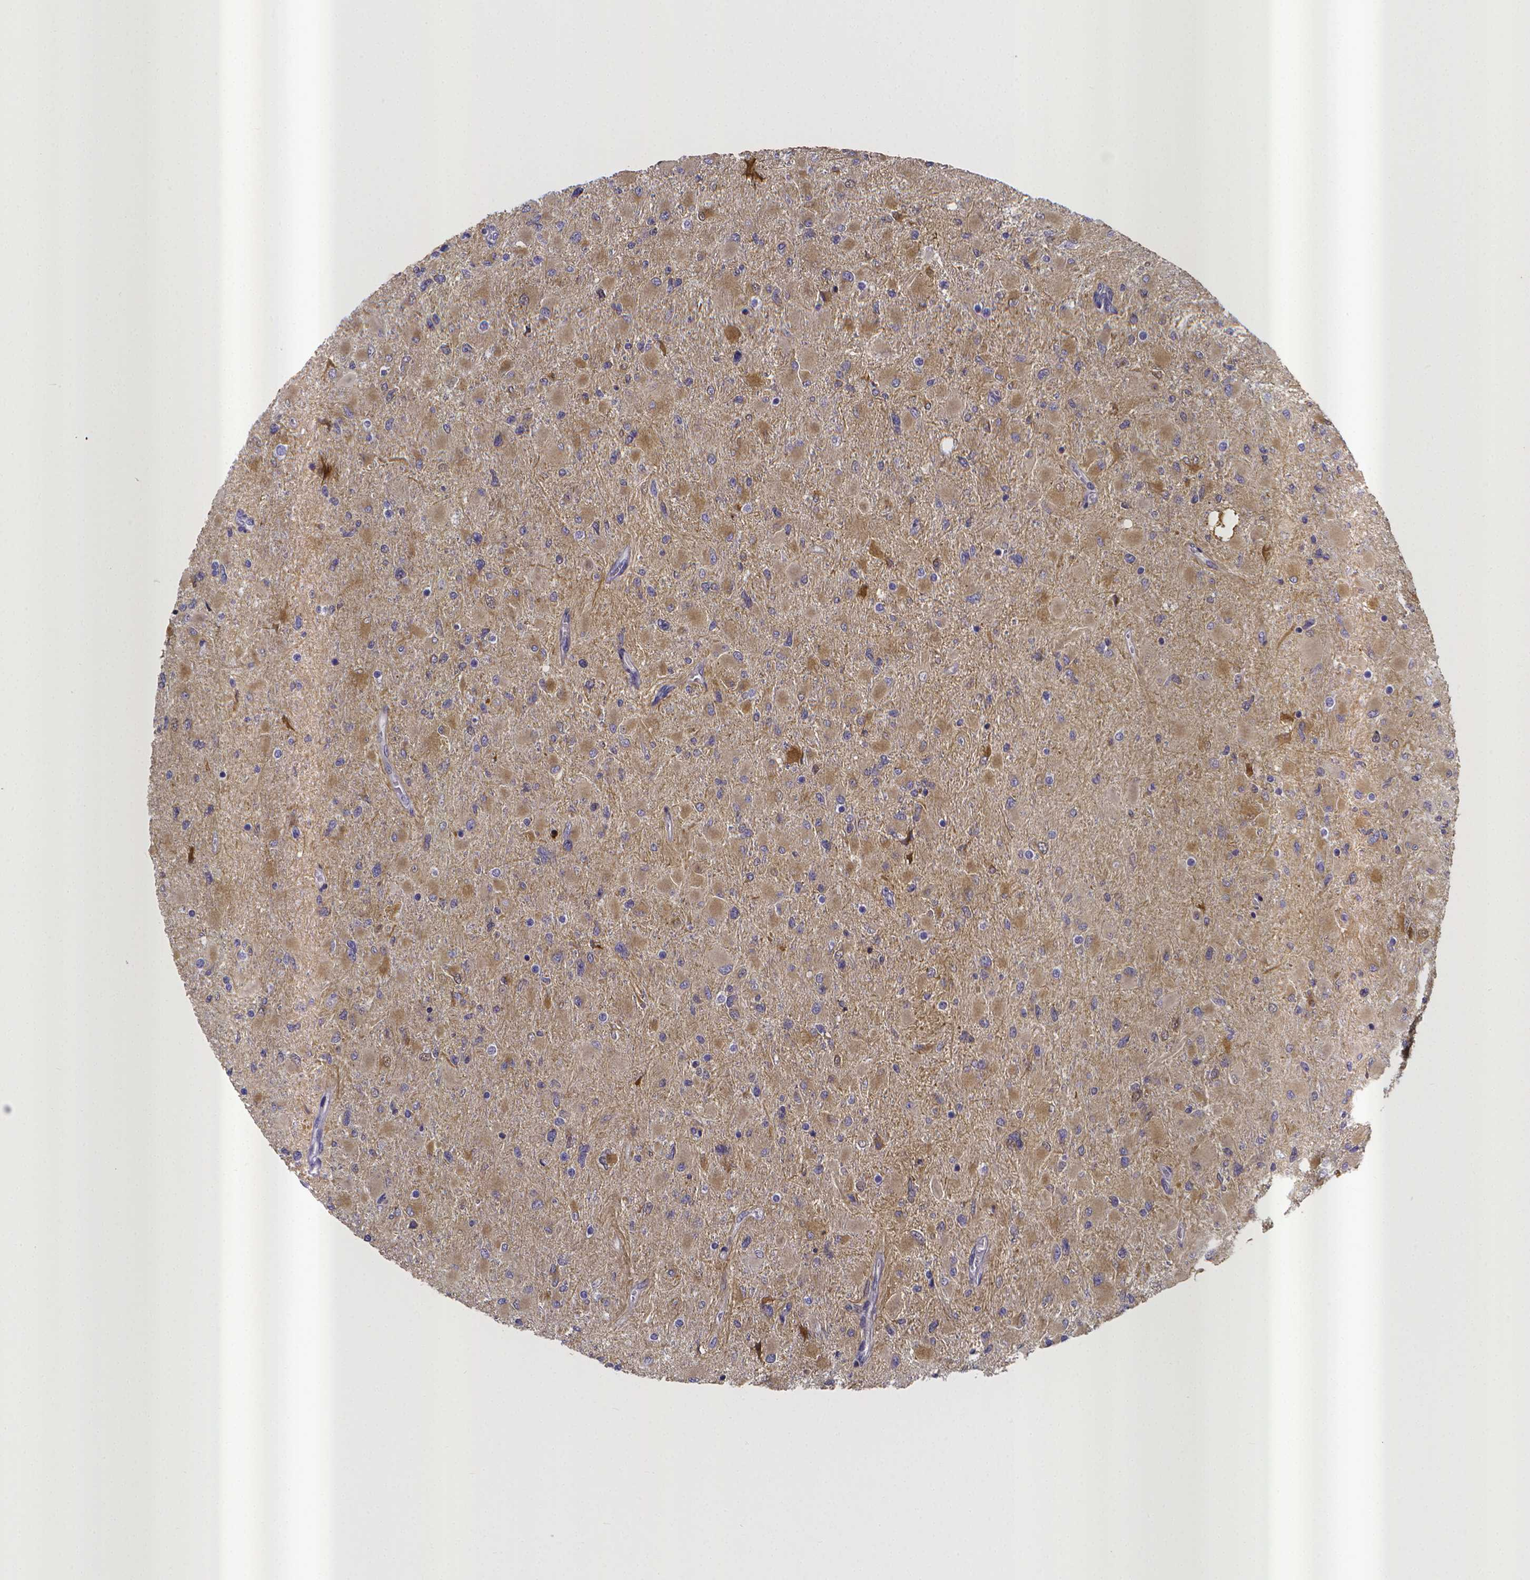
{"staining": {"intensity": "negative", "quantity": "none", "location": "none"}, "tissue": "glioma", "cell_type": "Tumor cells", "image_type": "cancer", "snomed": [{"axis": "morphology", "description": "Glioma, malignant, High grade"}, {"axis": "topography", "description": "Cerebral cortex"}], "caption": "DAB immunohistochemical staining of human malignant high-grade glioma shows no significant staining in tumor cells.", "gene": "RERG", "patient": {"sex": "female", "age": 36}}